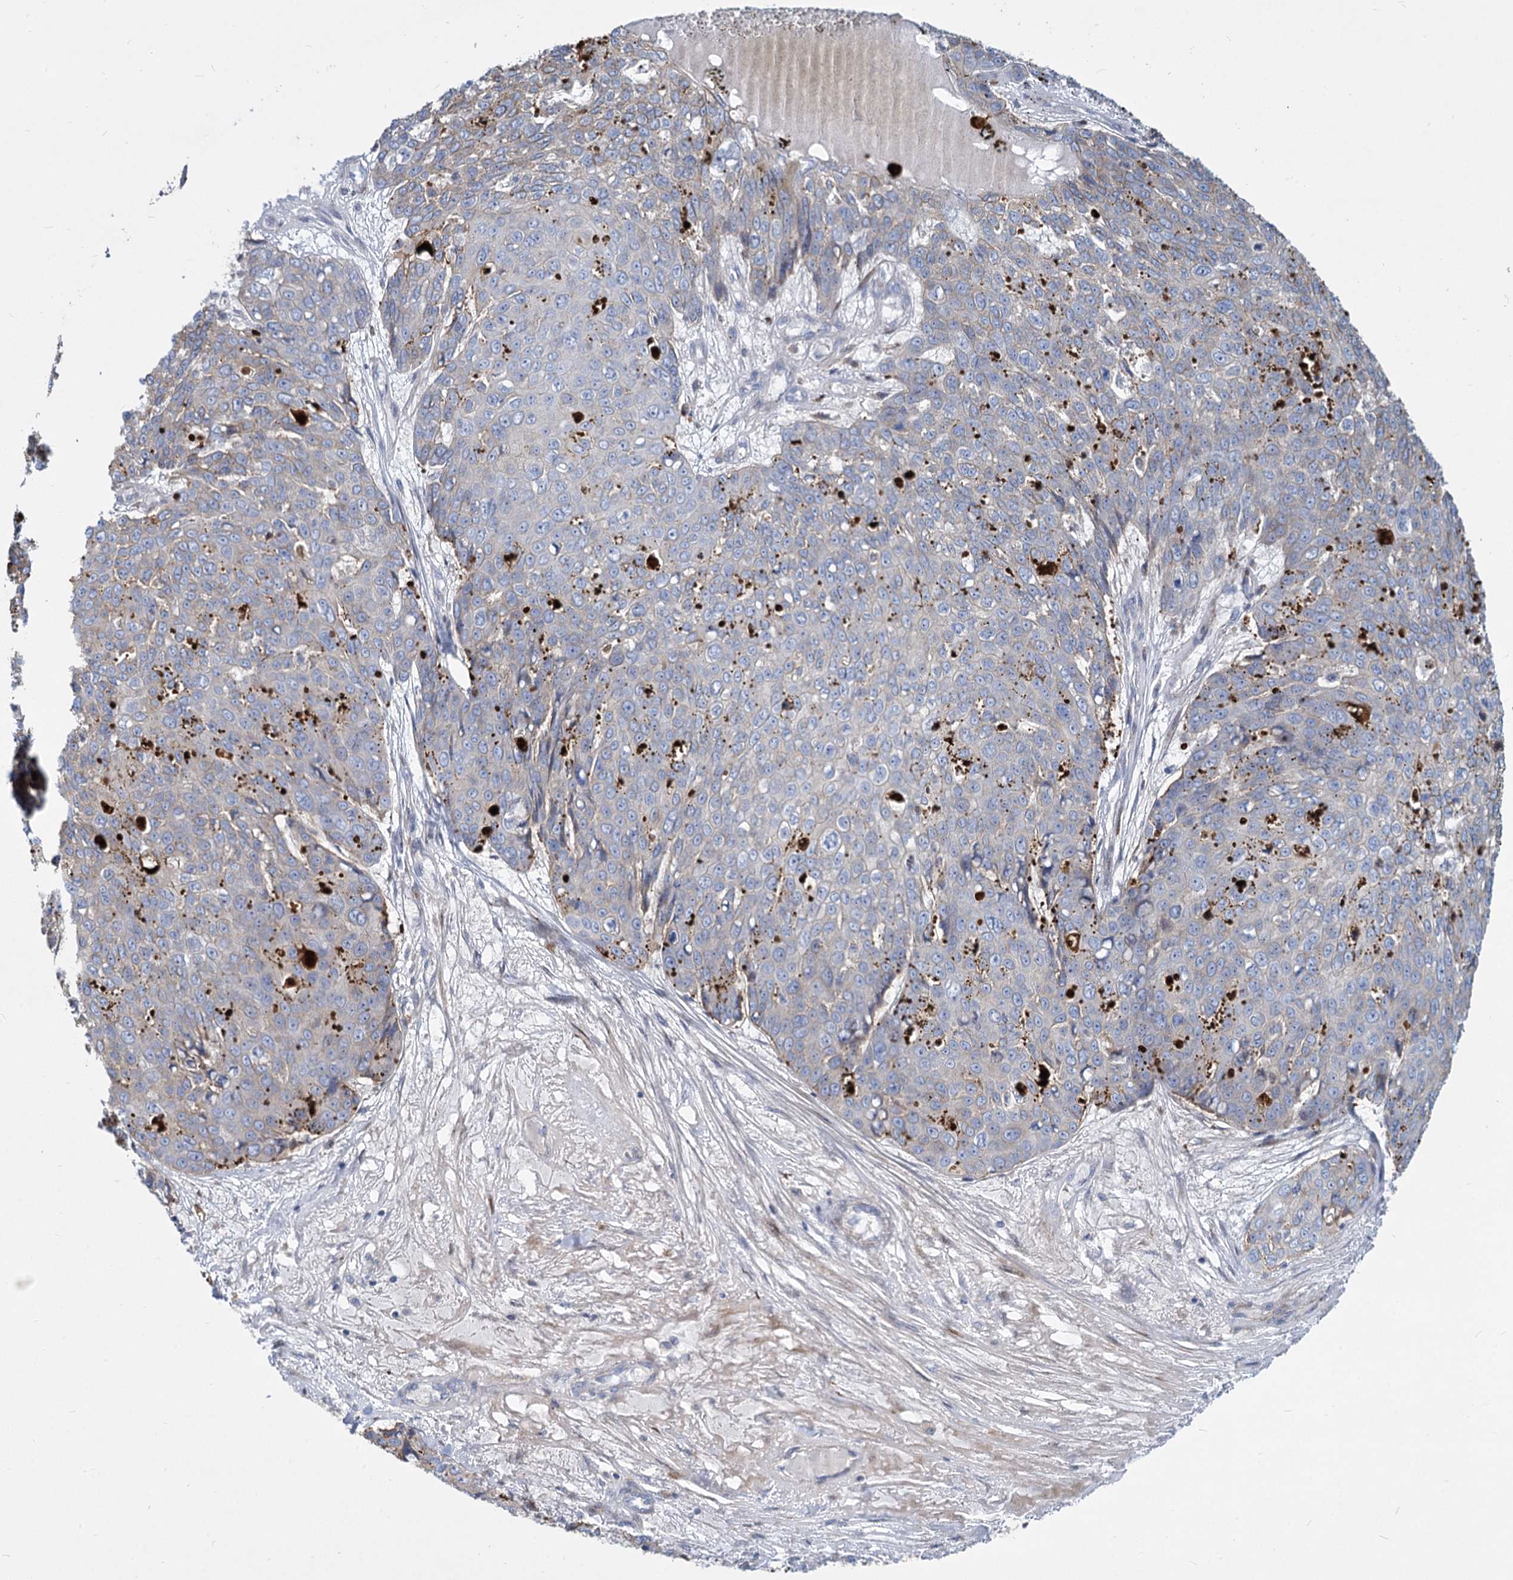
{"staining": {"intensity": "negative", "quantity": "none", "location": "none"}, "tissue": "skin cancer", "cell_type": "Tumor cells", "image_type": "cancer", "snomed": [{"axis": "morphology", "description": "Squamous cell carcinoma, NOS"}, {"axis": "topography", "description": "Skin"}], "caption": "Human squamous cell carcinoma (skin) stained for a protein using IHC demonstrates no positivity in tumor cells.", "gene": "TRIM77", "patient": {"sex": "male", "age": 71}}